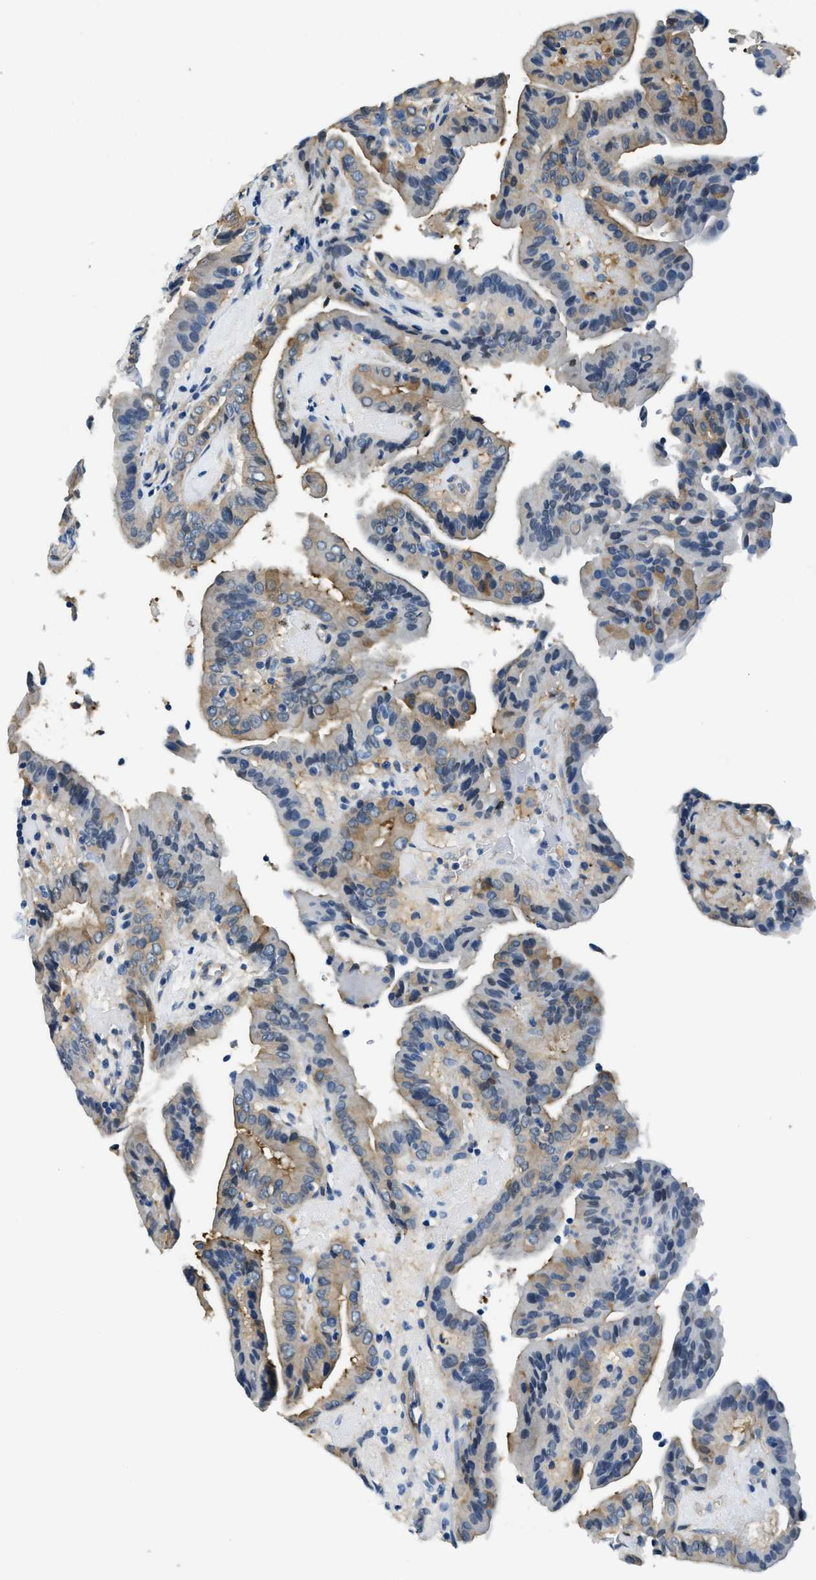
{"staining": {"intensity": "moderate", "quantity": "25%-75%", "location": "cytoplasmic/membranous"}, "tissue": "thyroid cancer", "cell_type": "Tumor cells", "image_type": "cancer", "snomed": [{"axis": "morphology", "description": "Papillary adenocarcinoma, NOS"}, {"axis": "topography", "description": "Thyroid gland"}], "caption": "Immunohistochemical staining of human thyroid cancer (papillary adenocarcinoma) shows medium levels of moderate cytoplasmic/membranous protein expression in about 25%-75% of tumor cells. The staining was performed using DAB (3,3'-diaminobenzidine) to visualize the protein expression in brown, while the nuclei were stained in blue with hematoxylin (Magnification: 20x).", "gene": "TWF1", "patient": {"sex": "male", "age": 33}}